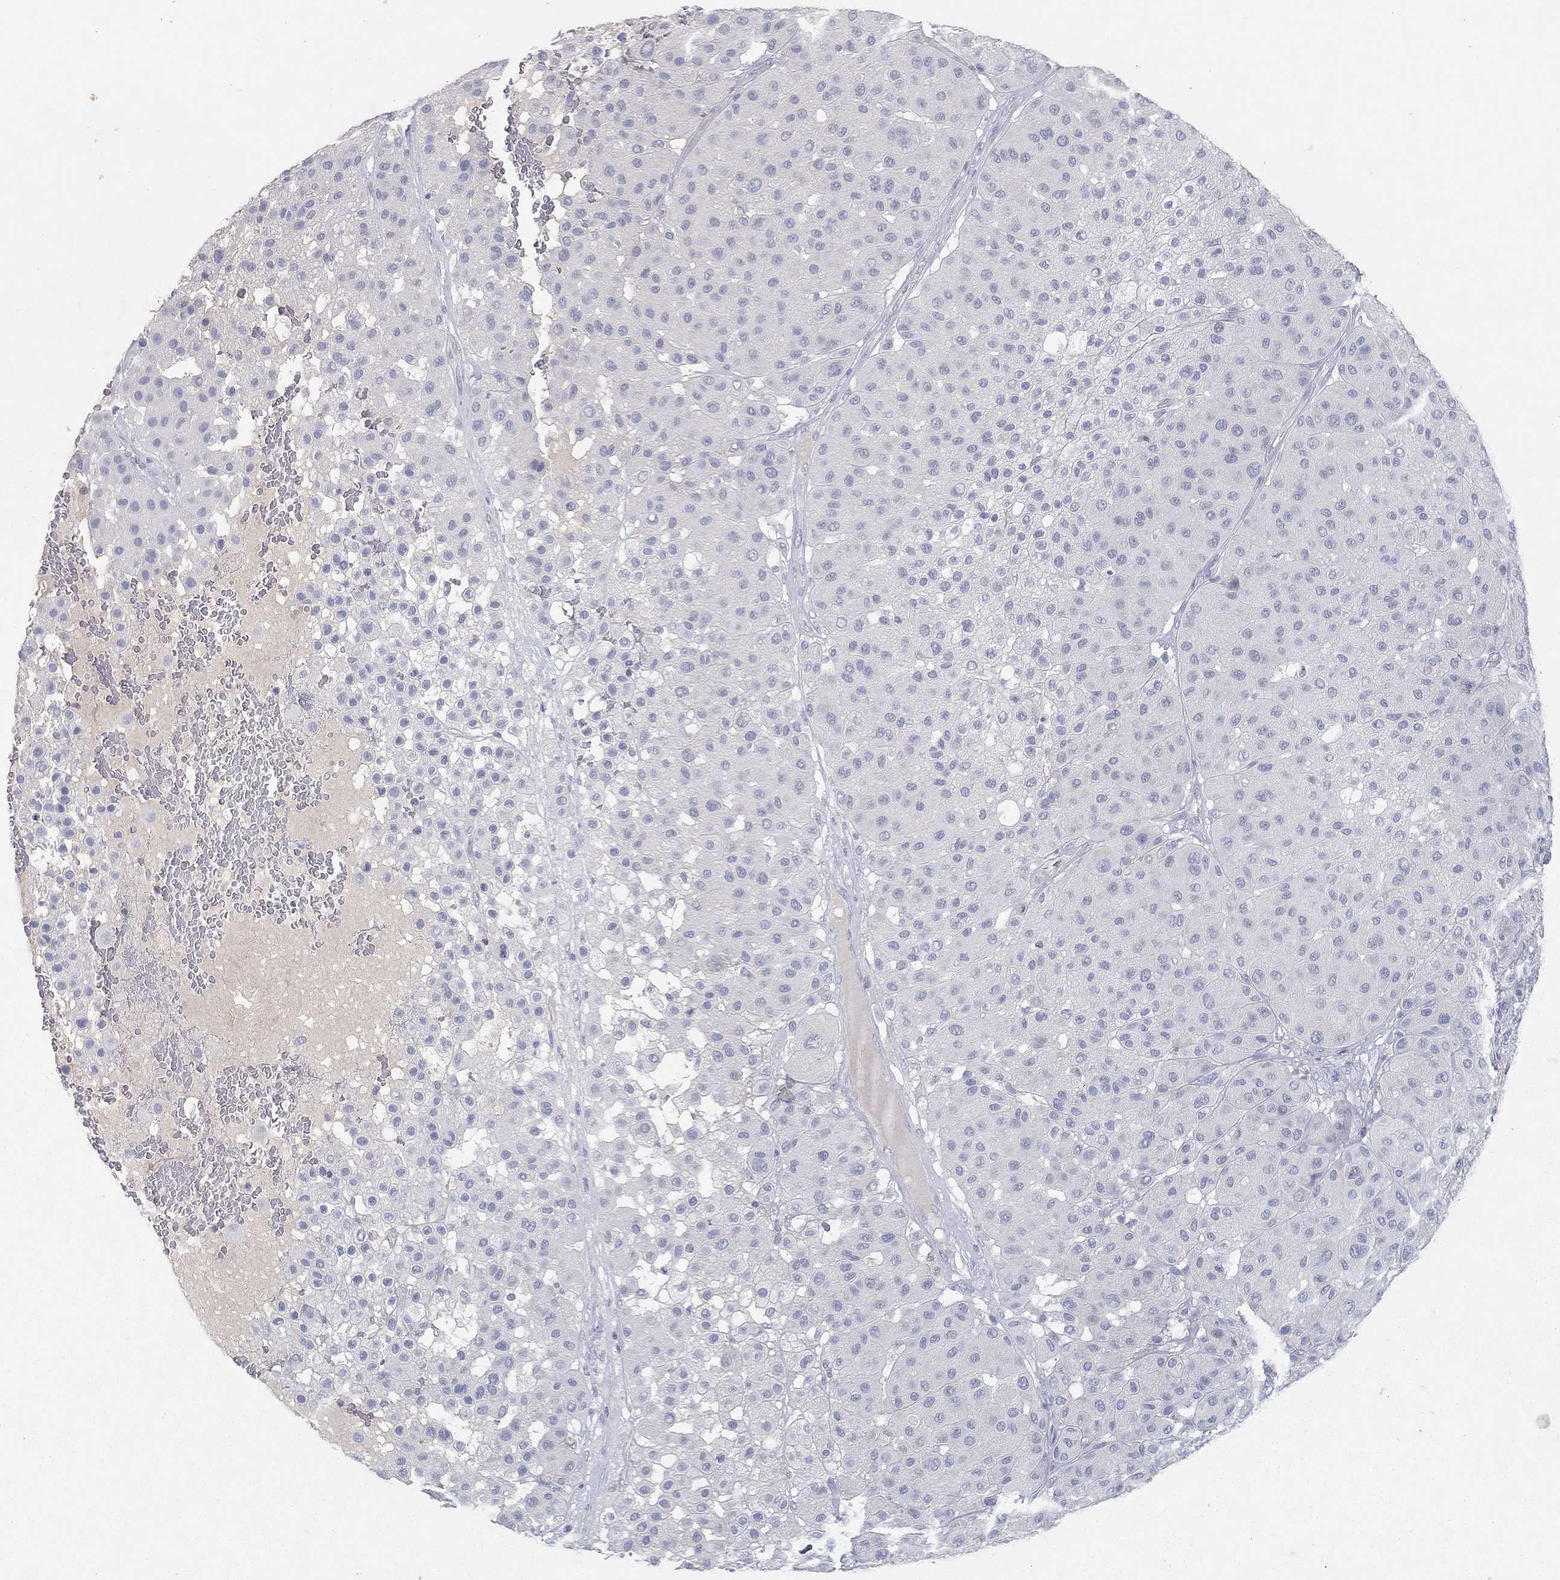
{"staining": {"intensity": "negative", "quantity": "none", "location": "none"}, "tissue": "melanoma", "cell_type": "Tumor cells", "image_type": "cancer", "snomed": [{"axis": "morphology", "description": "Malignant melanoma, Metastatic site"}, {"axis": "topography", "description": "Smooth muscle"}], "caption": "Protein analysis of melanoma shows no significant positivity in tumor cells.", "gene": "CPT1B", "patient": {"sex": "male", "age": 41}}